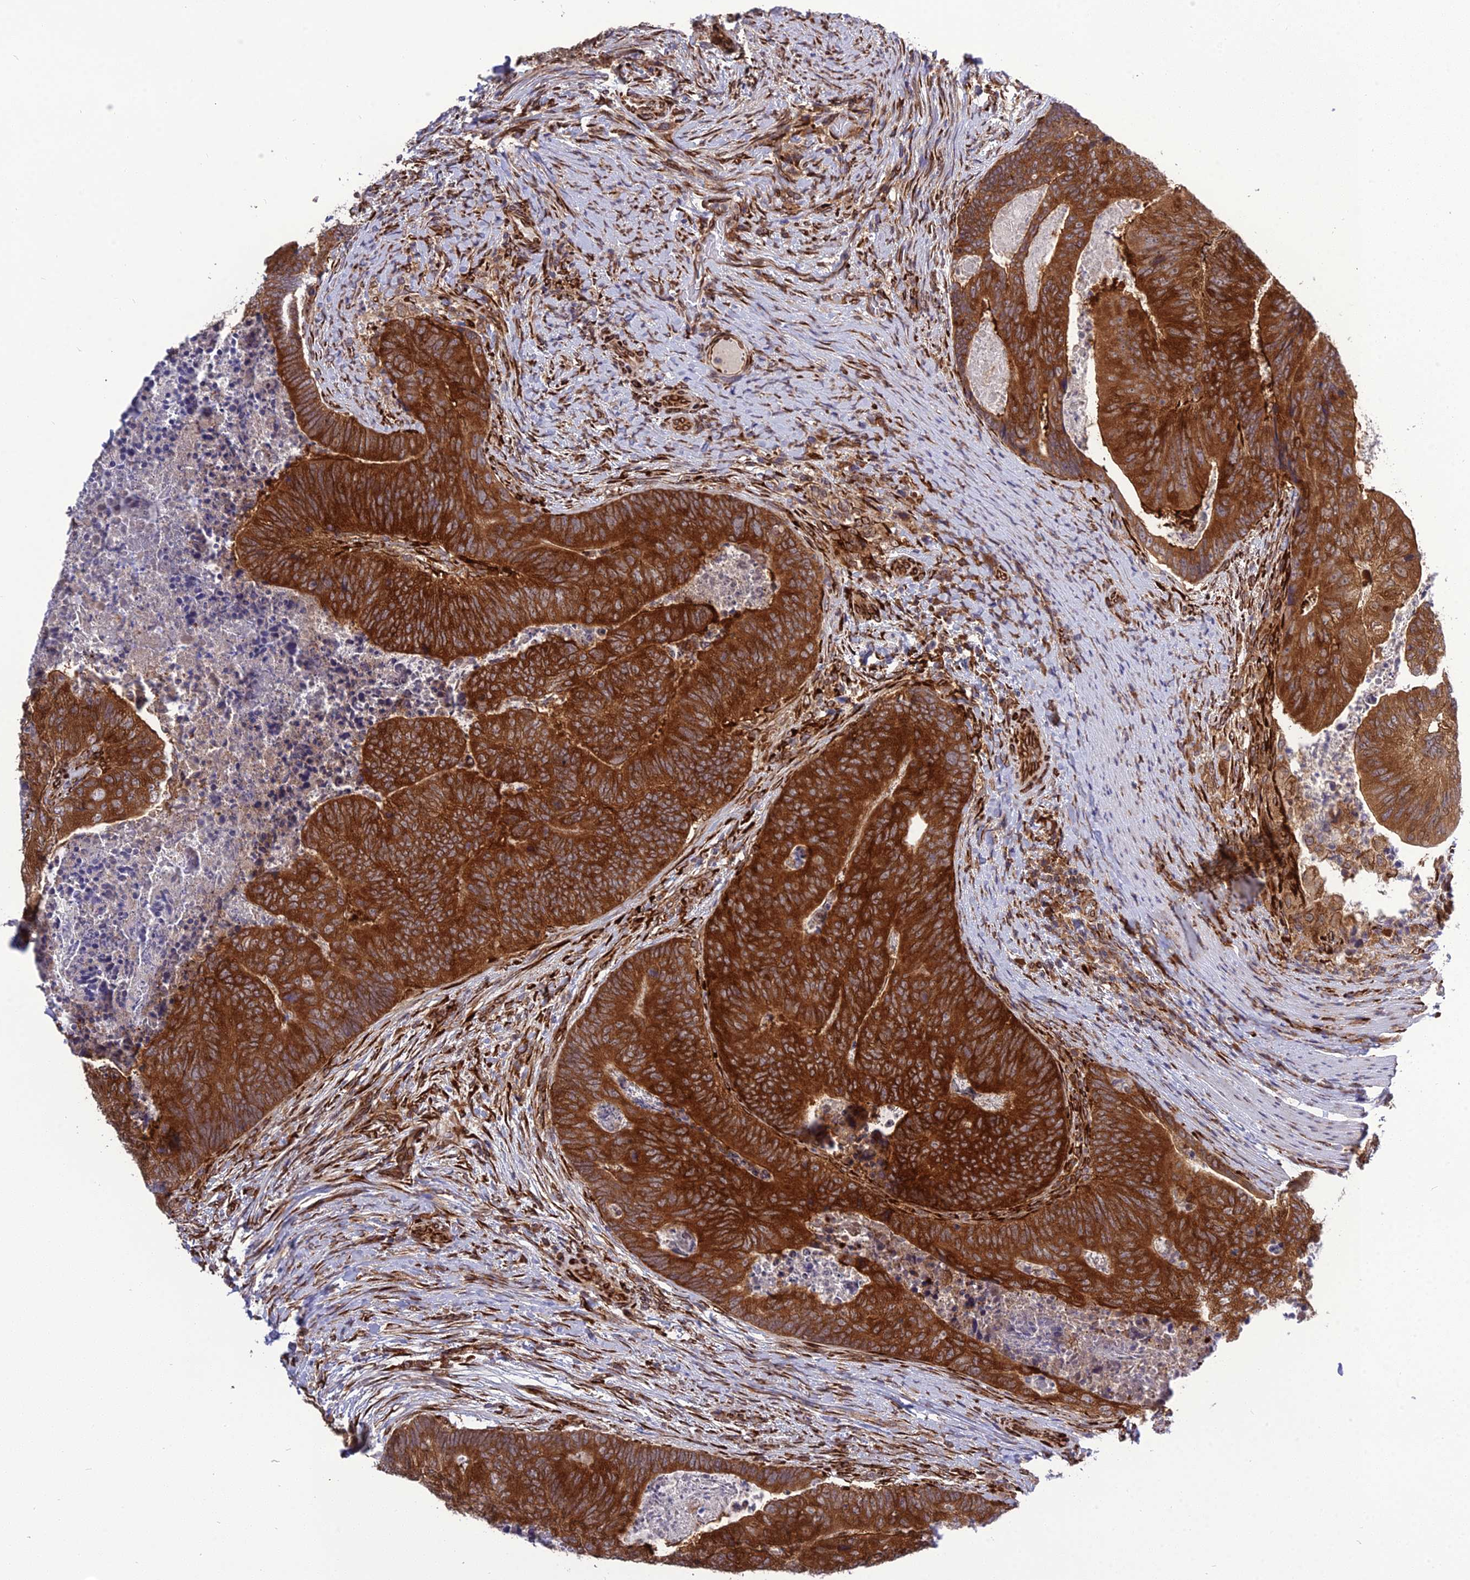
{"staining": {"intensity": "strong", "quantity": ">75%", "location": "cytoplasmic/membranous"}, "tissue": "colorectal cancer", "cell_type": "Tumor cells", "image_type": "cancer", "snomed": [{"axis": "morphology", "description": "Adenocarcinoma, NOS"}, {"axis": "topography", "description": "Colon"}], "caption": "Immunohistochemical staining of human colorectal adenocarcinoma reveals strong cytoplasmic/membranous protein staining in approximately >75% of tumor cells. (brown staining indicates protein expression, while blue staining denotes nuclei).", "gene": "DHCR7", "patient": {"sex": "female", "age": 67}}